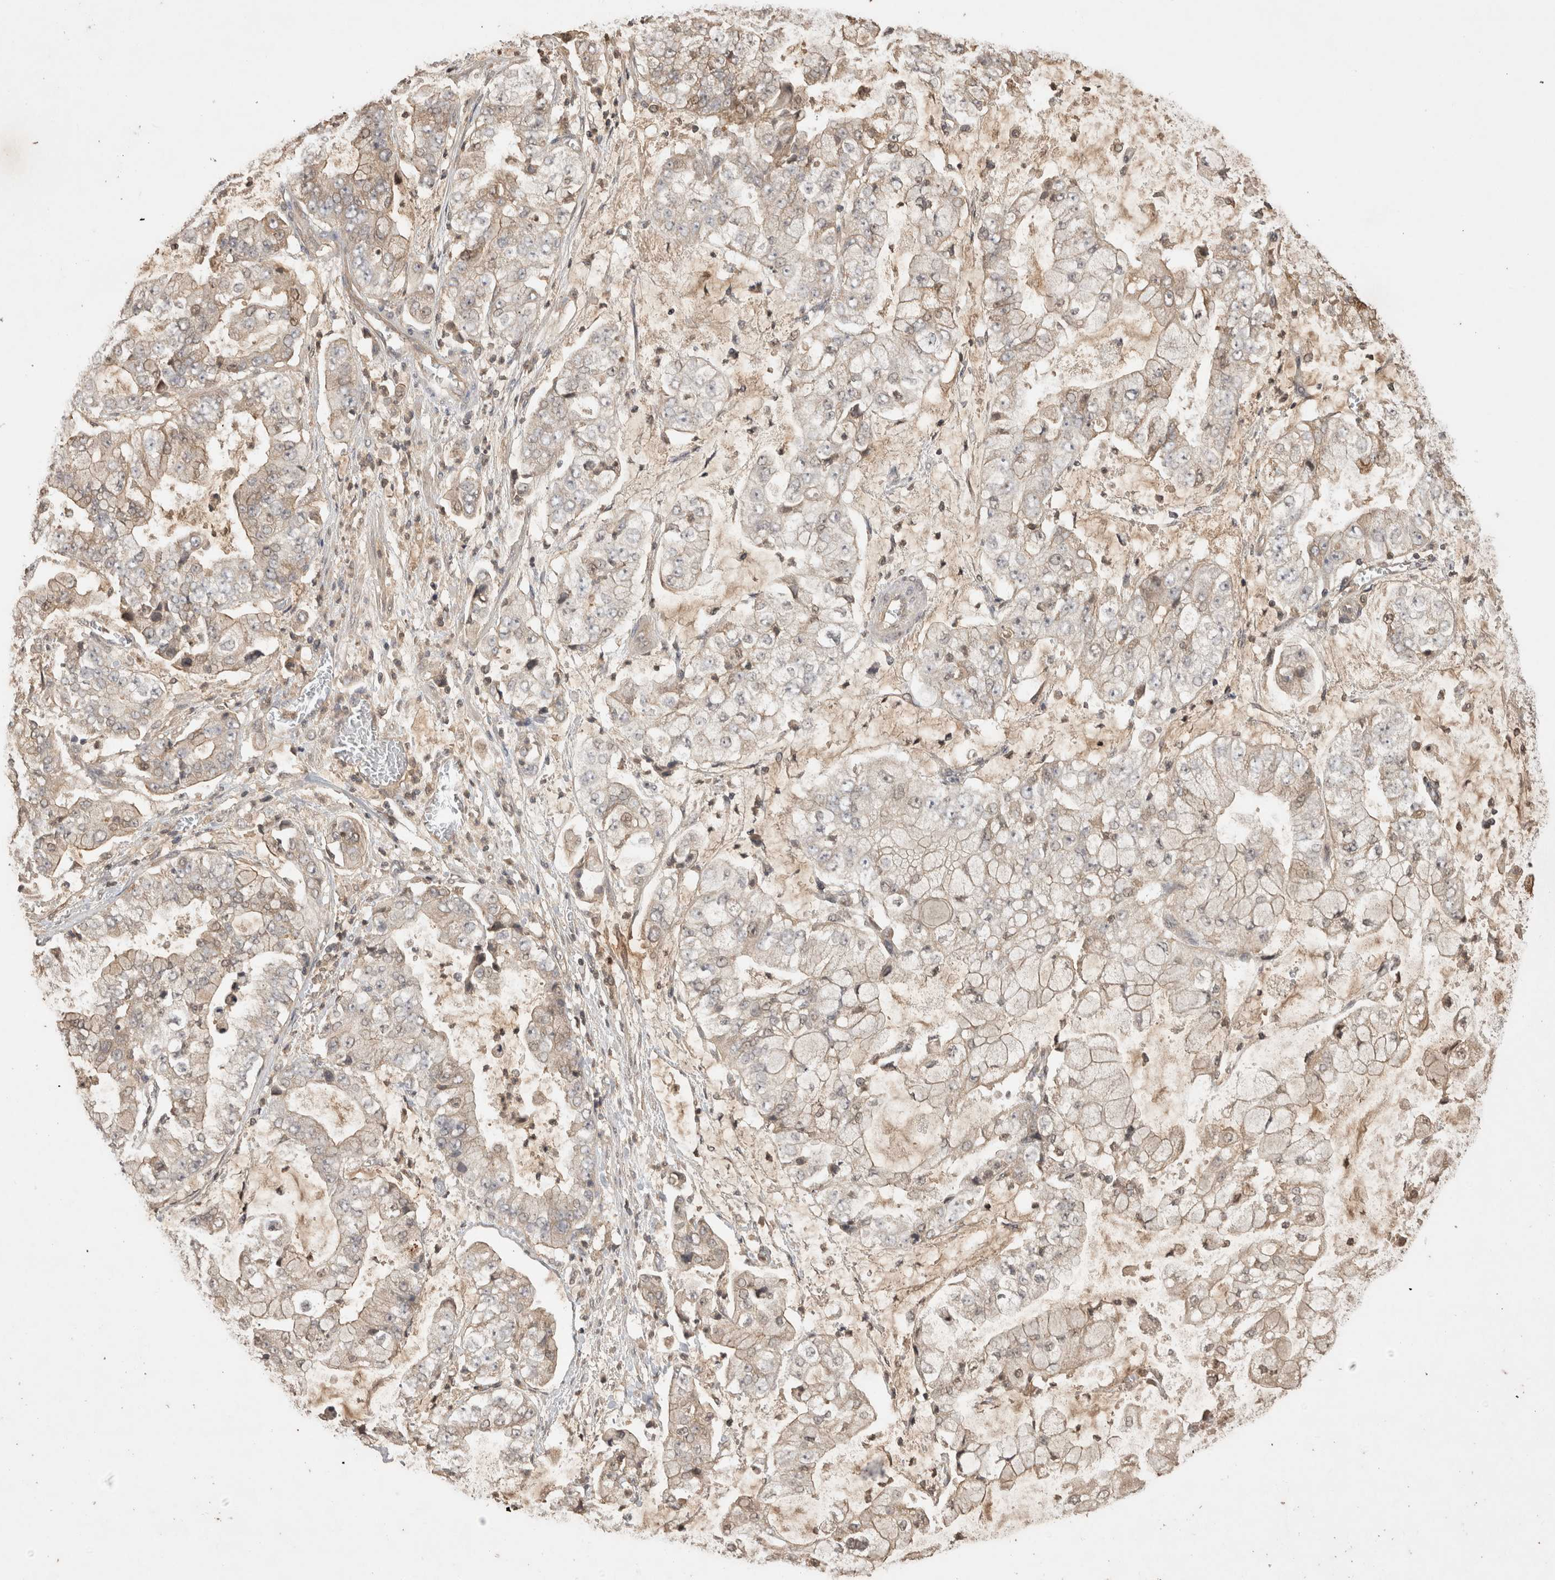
{"staining": {"intensity": "weak", "quantity": "<25%", "location": "cytoplasmic/membranous"}, "tissue": "stomach cancer", "cell_type": "Tumor cells", "image_type": "cancer", "snomed": [{"axis": "morphology", "description": "Adenocarcinoma, NOS"}, {"axis": "topography", "description": "Stomach"}], "caption": "Image shows no protein positivity in tumor cells of adenocarcinoma (stomach) tissue.", "gene": "PRMT3", "patient": {"sex": "male", "age": 76}}